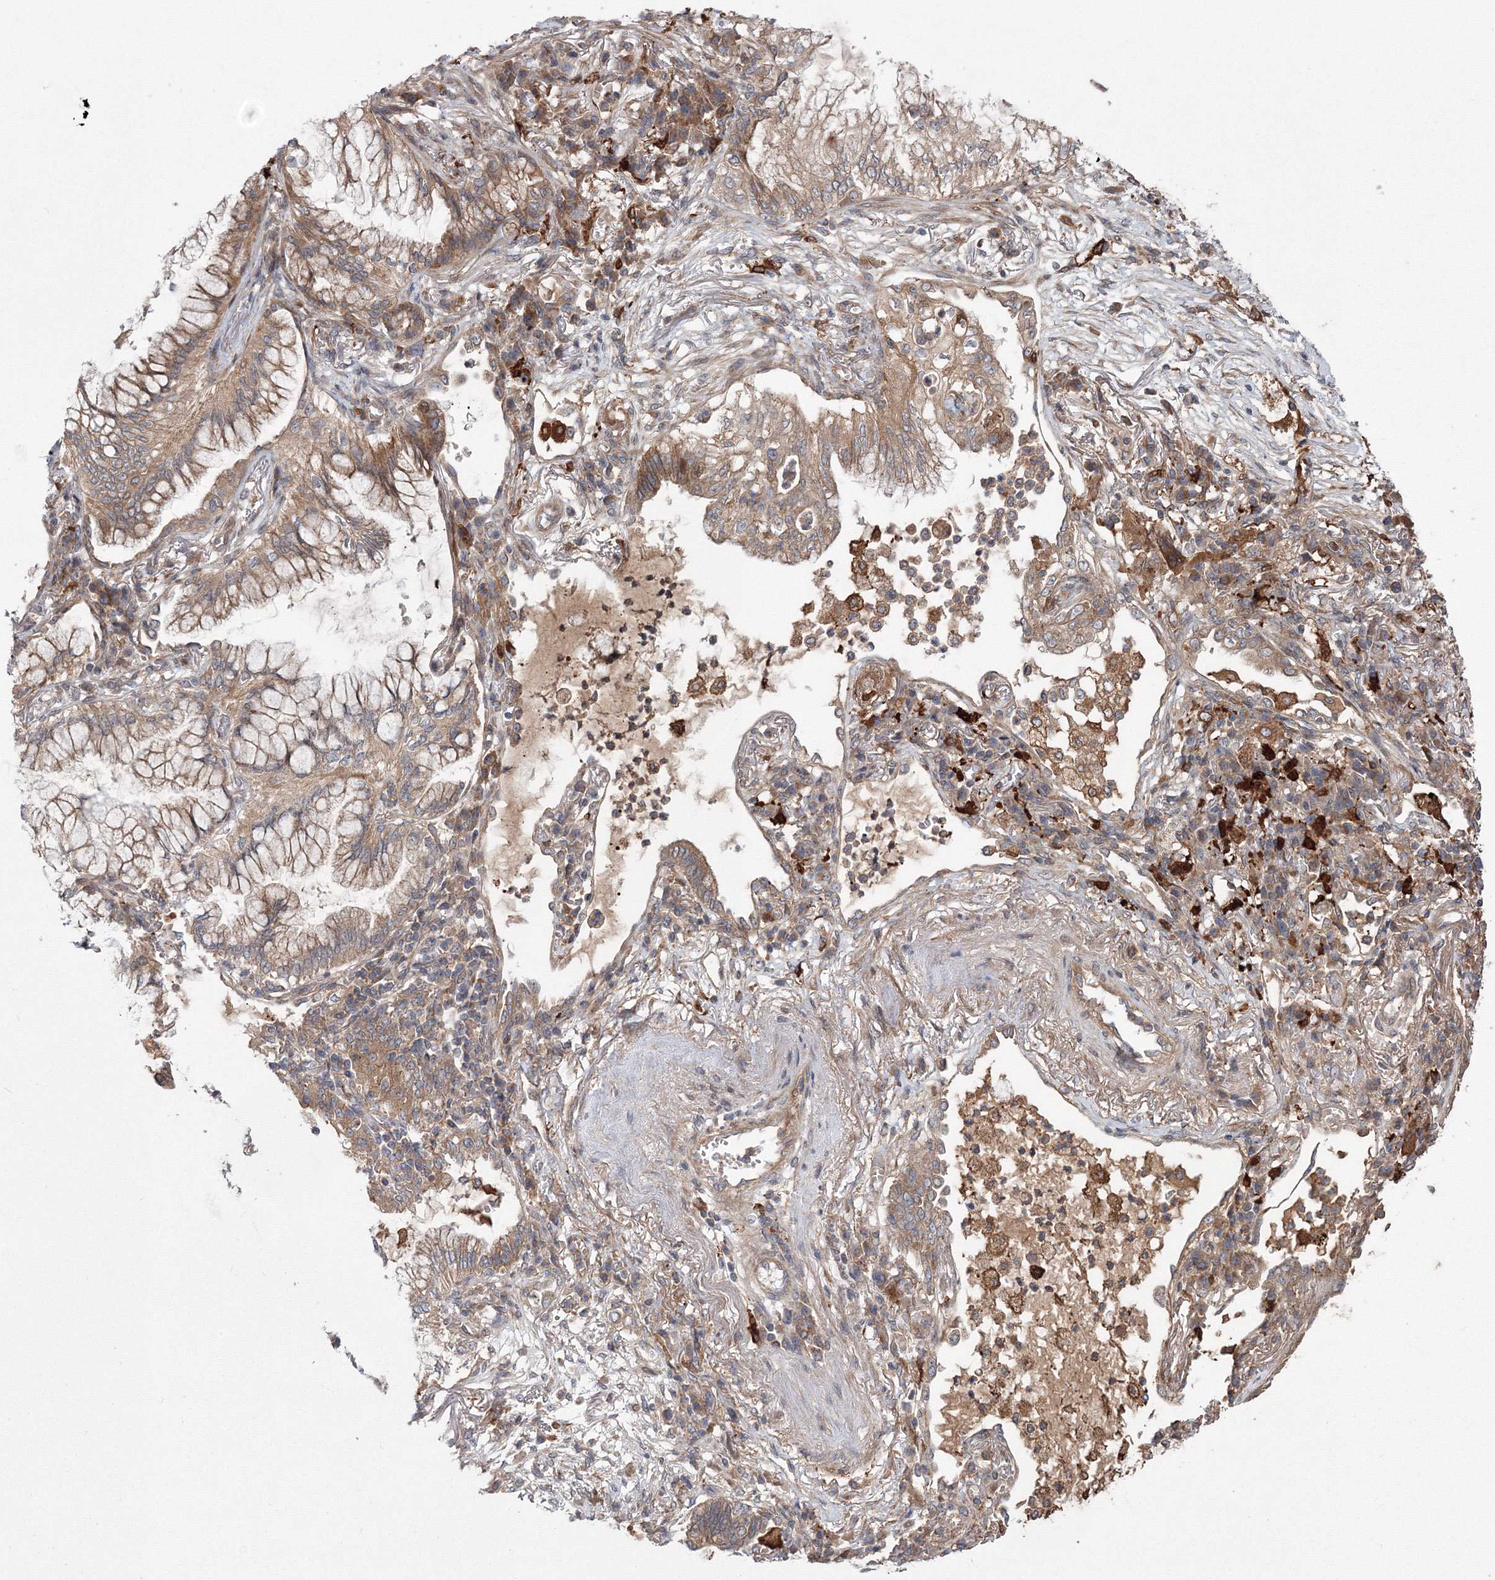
{"staining": {"intensity": "moderate", "quantity": ">75%", "location": "cytoplasmic/membranous"}, "tissue": "lung cancer", "cell_type": "Tumor cells", "image_type": "cancer", "snomed": [{"axis": "morphology", "description": "Adenocarcinoma, NOS"}, {"axis": "topography", "description": "Lung"}], "caption": "Immunohistochemical staining of lung cancer (adenocarcinoma) exhibits moderate cytoplasmic/membranous protein positivity in approximately >75% of tumor cells.", "gene": "RANBP3L", "patient": {"sex": "female", "age": 70}}